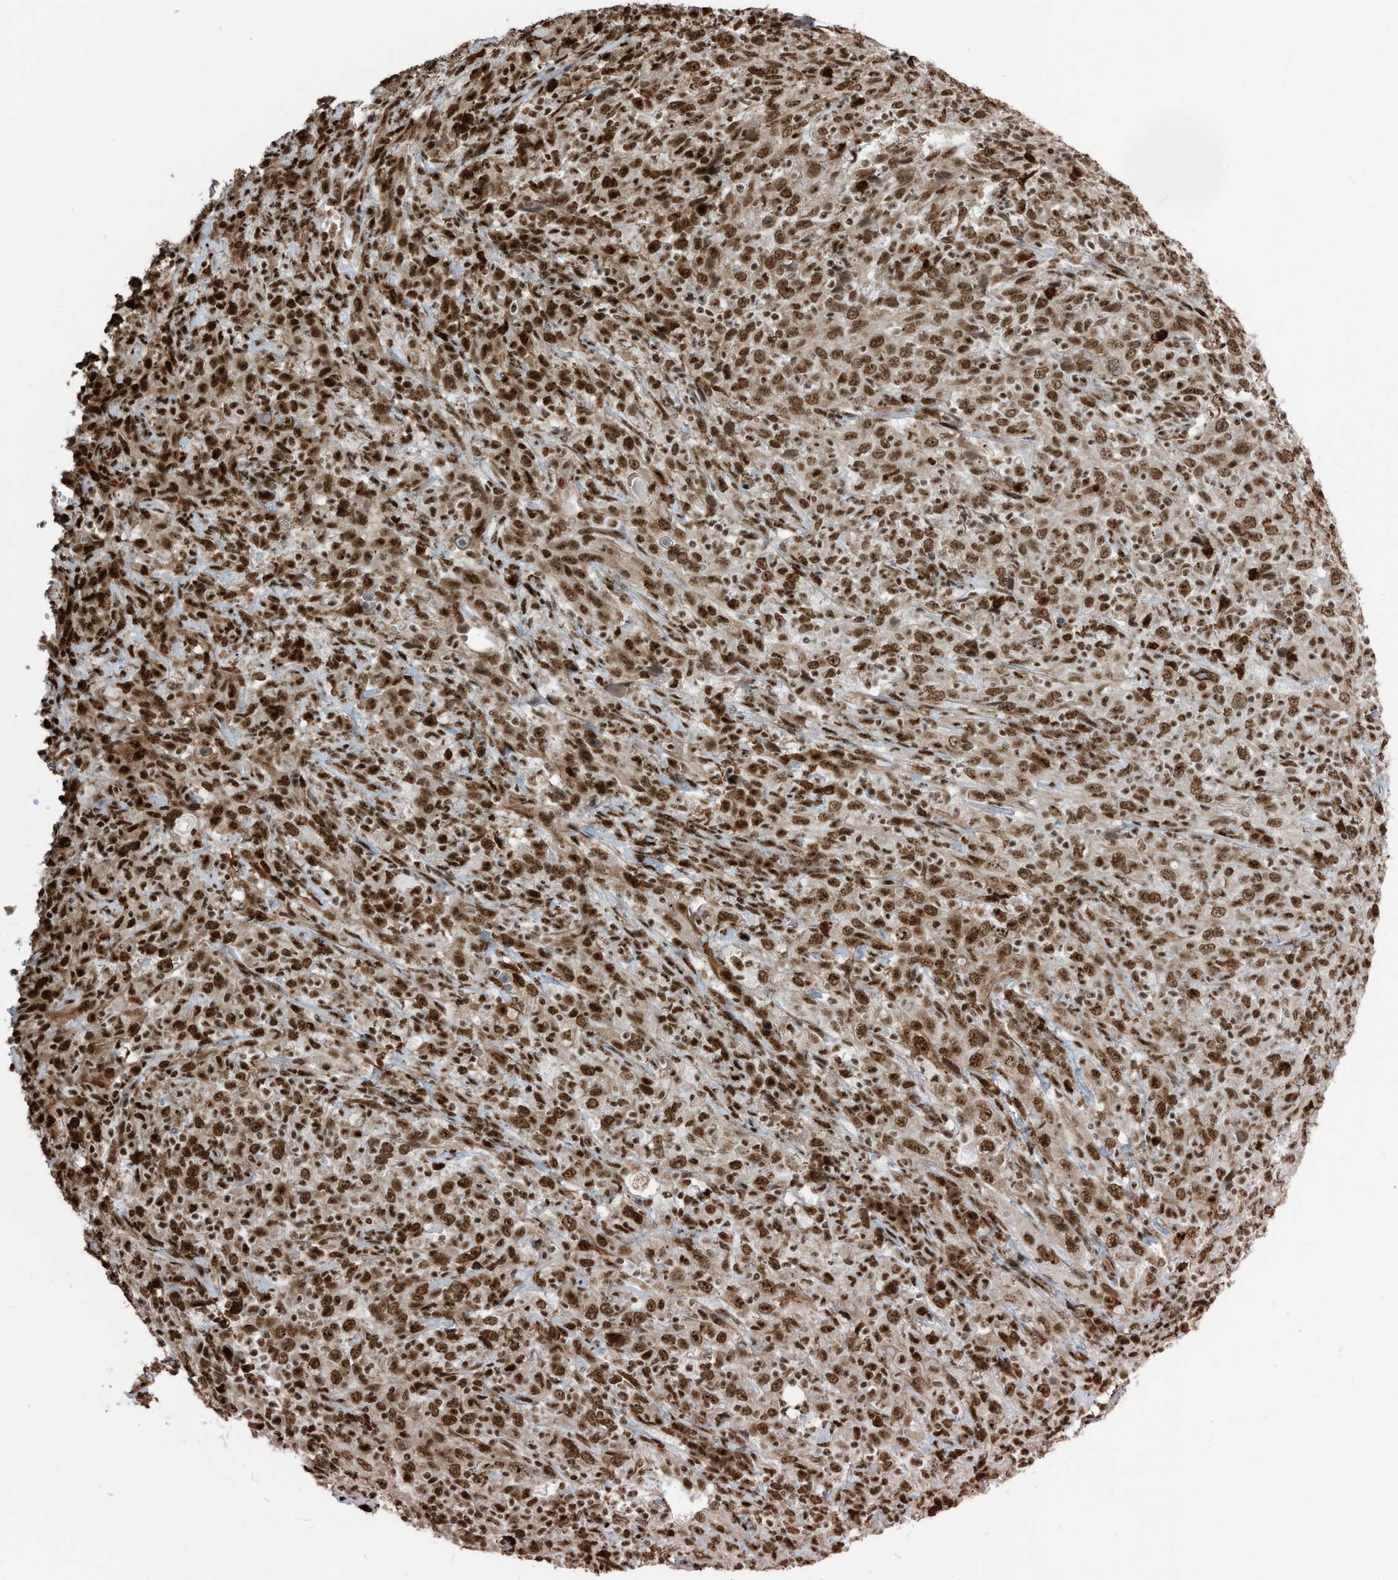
{"staining": {"intensity": "strong", "quantity": ">75%", "location": "nuclear"}, "tissue": "cervical cancer", "cell_type": "Tumor cells", "image_type": "cancer", "snomed": [{"axis": "morphology", "description": "Squamous cell carcinoma, NOS"}, {"axis": "topography", "description": "Cervix"}], "caption": "The photomicrograph demonstrates staining of cervical squamous cell carcinoma, revealing strong nuclear protein expression (brown color) within tumor cells.", "gene": "LBH", "patient": {"sex": "female", "age": 46}}